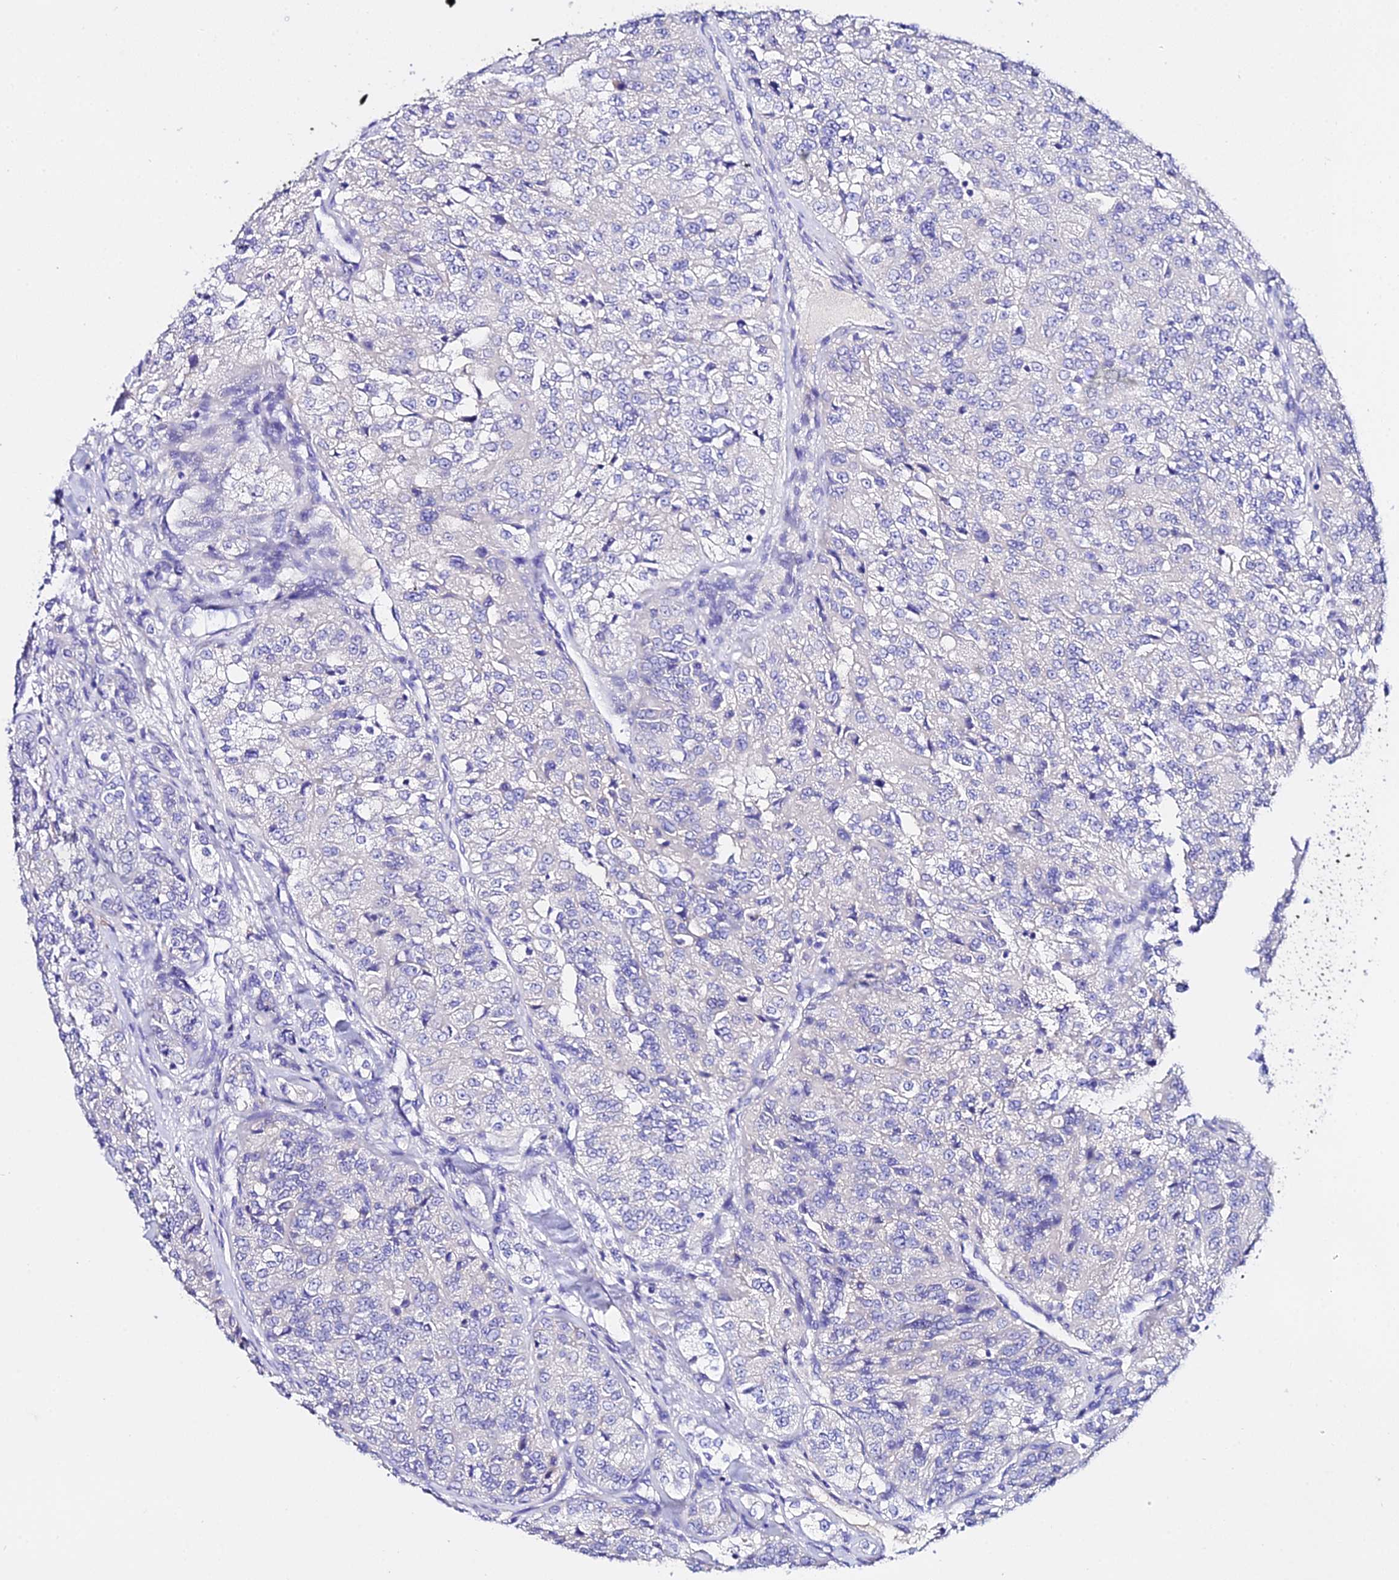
{"staining": {"intensity": "negative", "quantity": "none", "location": "none"}, "tissue": "renal cancer", "cell_type": "Tumor cells", "image_type": "cancer", "snomed": [{"axis": "morphology", "description": "Adenocarcinoma, NOS"}, {"axis": "topography", "description": "Kidney"}], "caption": "DAB immunohistochemical staining of human renal cancer (adenocarcinoma) demonstrates no significant expression in tumor cells.", "gene": "TMEM117", "patient": {"sex": "female", "age": 63}}